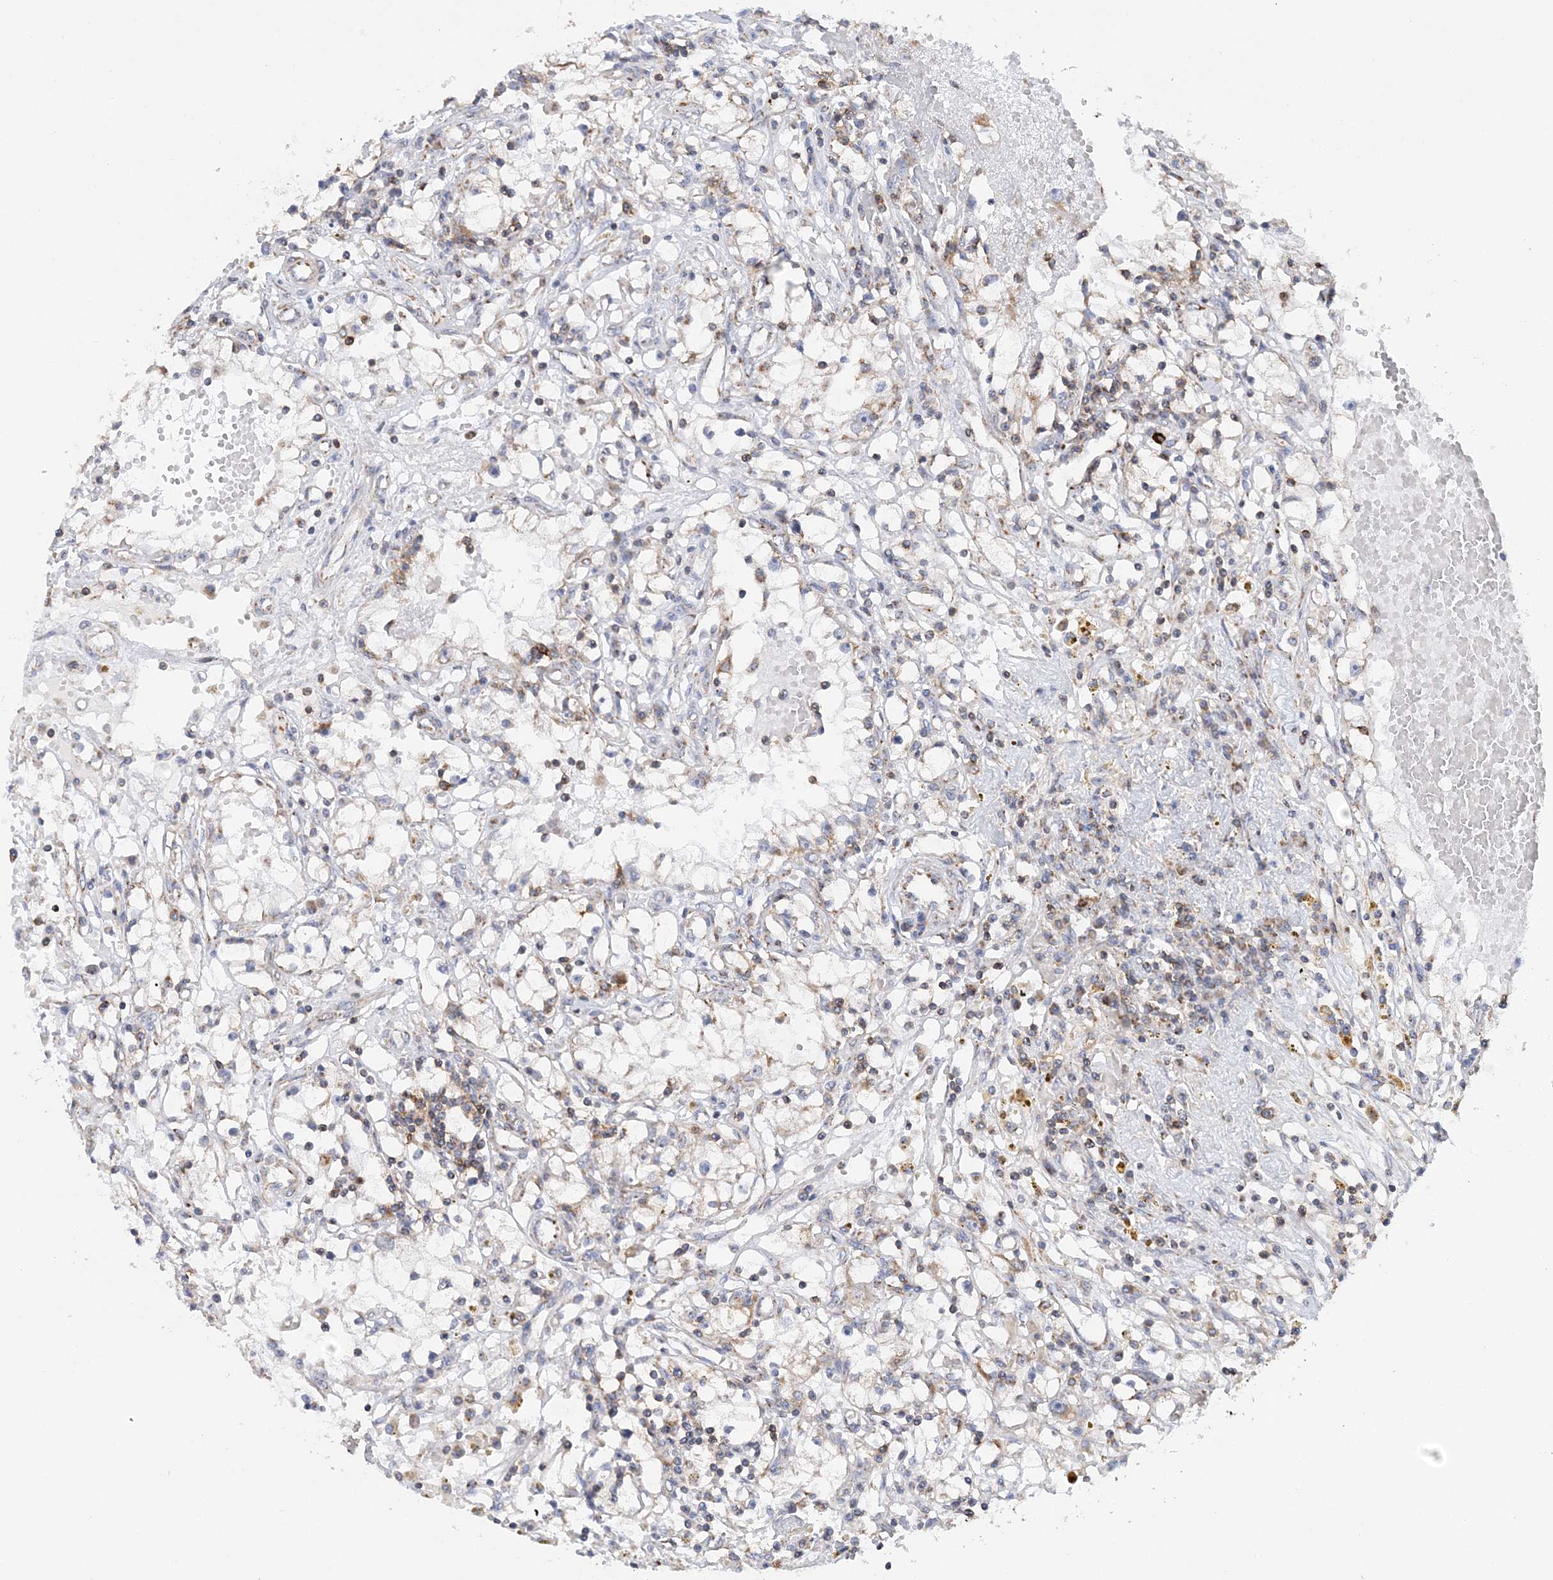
{"staining": {"intensity": "weak", "quantity": "<25%", "location": "cytoplasmic/membranous"}, "tissue": "renal cancer", "cell_type": "Tumor cells", "image_type": "cancer", "snomed": [{"axis": "morphology", "description": "Adenocarcinoma, NOS"}, {"axis": "topography", "description": "Kidney"}], "caption": "Immunohistochemical staining of human adenocarcinoma (renal) shows no significant expression in tumor cells.", "gene": "TTC32", "patient": {"sex": "male", "age": 56}}